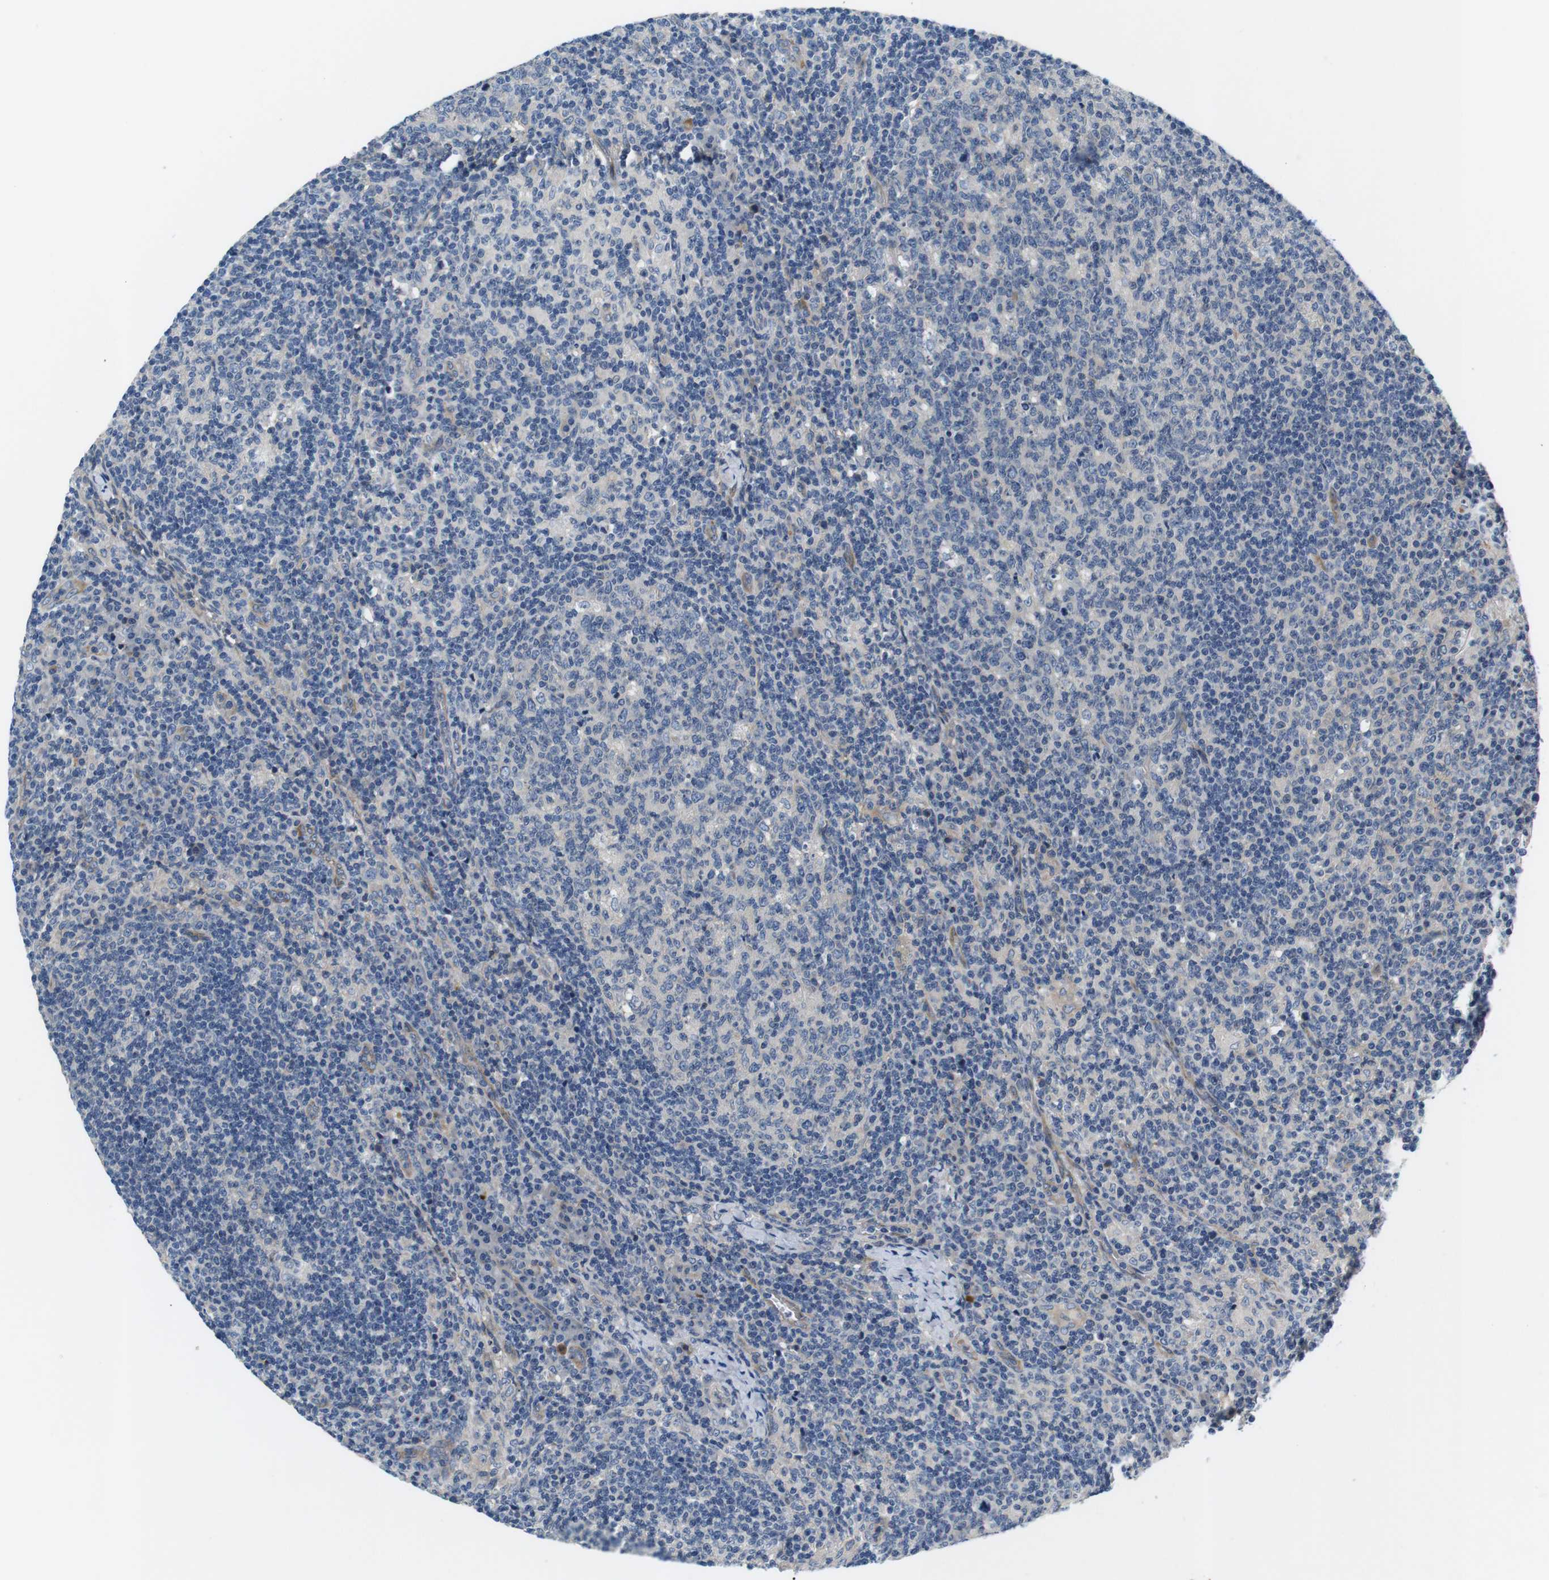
{"staining": {"intensity": "negative", "quantity": "none", "location": "none"}, "tissue": "lymph node", "cell_type": "Germinal center cells", "image_type": "normal", "snomed": [{"axis": "morphology", "description": "Normal tissue, NOS"}, {"axis": "morphology", "description": "Inflammation, NOS"}, {"axis": "topography", "description": "Lymph node"}], "caption": "The histopathology image exhibits no staining of germinal center cells in unremarkable lymph node. Brightfield microscopy of immunohistochemistry (IHC) stained with DAB (brown) and hematoxylin (blue), captured at high magnification.", "gene": "SLC30A1", "patient": {"sex": "male", "age": 55}}